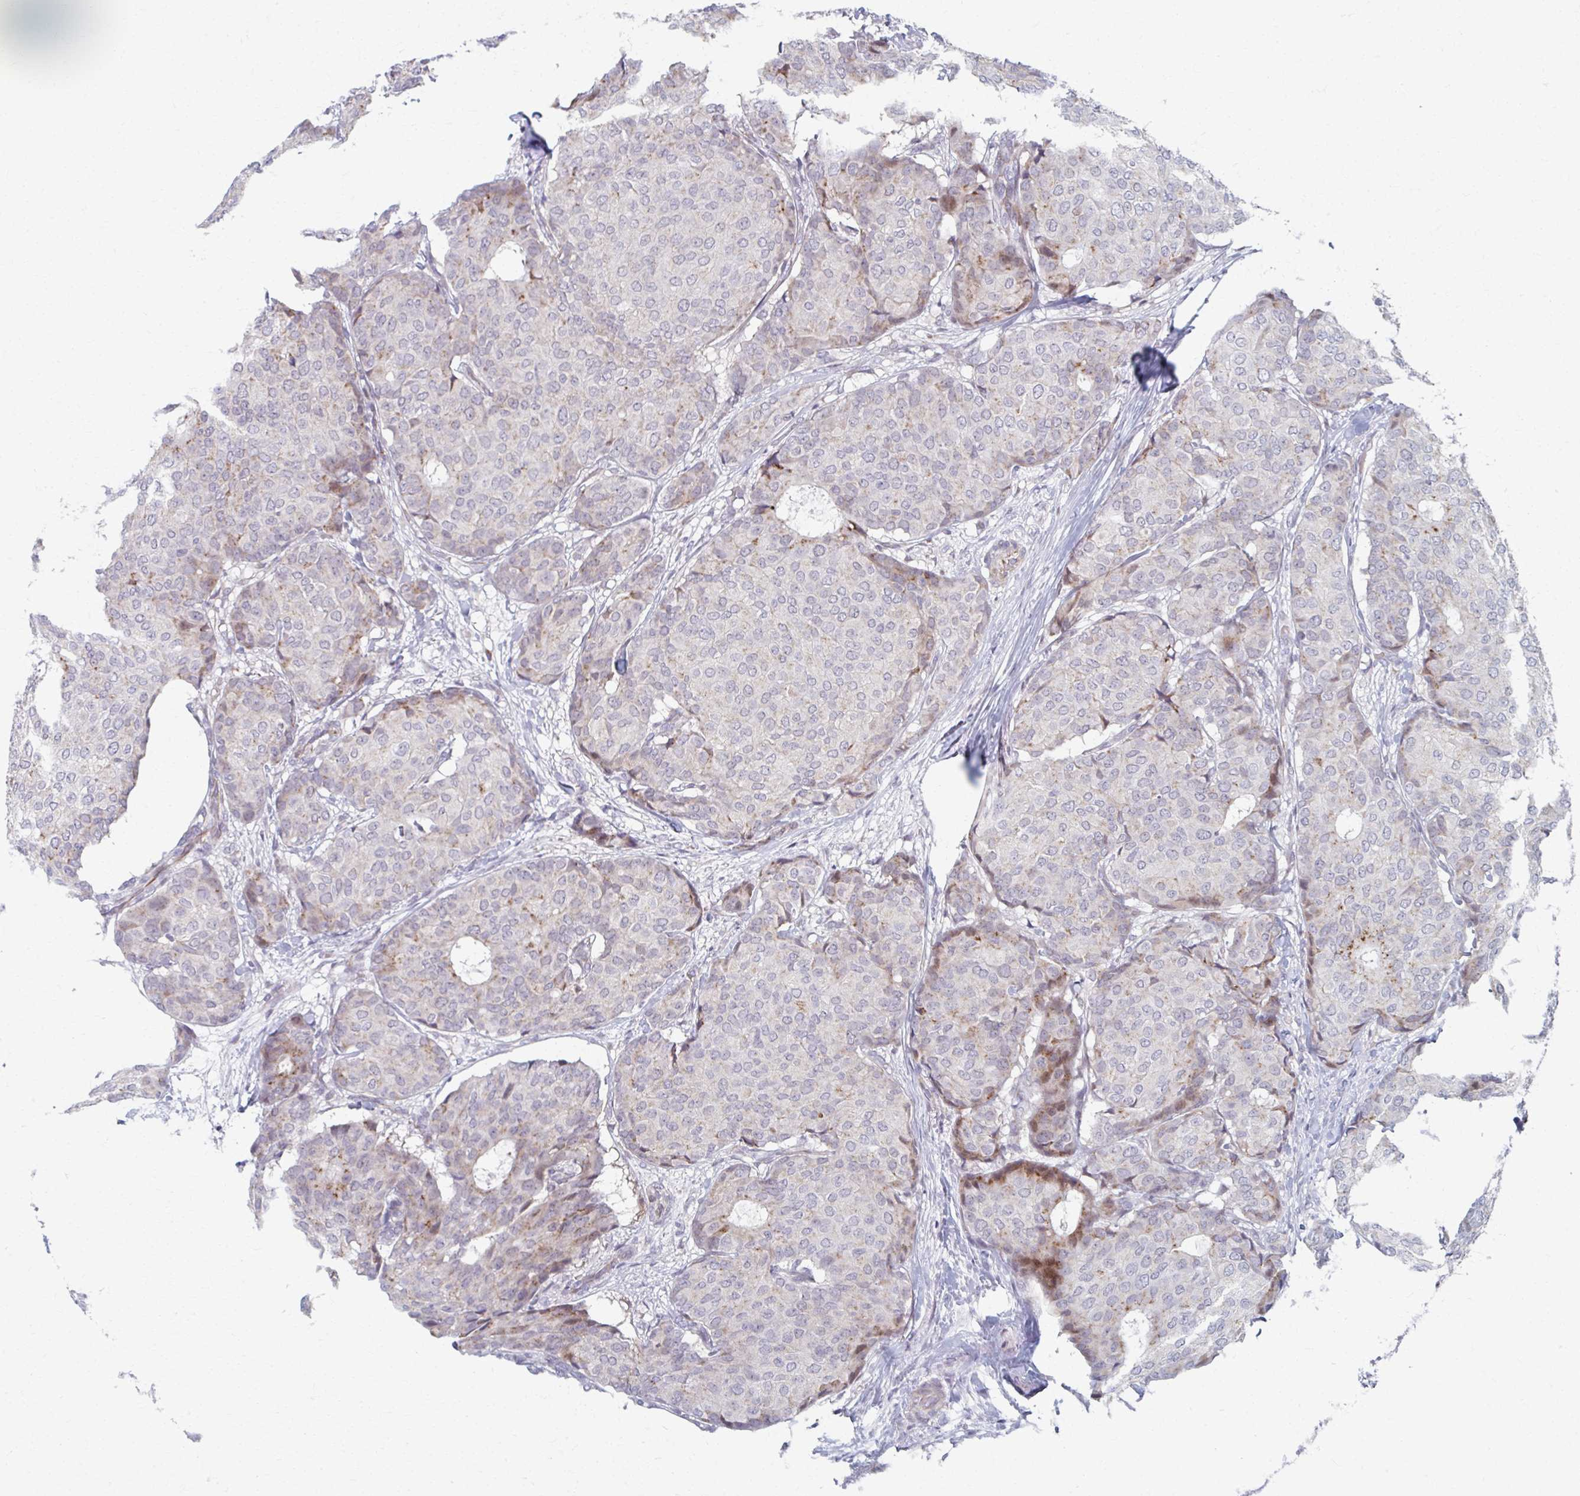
{"staining": {"intensity": "moderate", "quantity": "<25%", "location": "cytoplasmic/membranous"}, "tissue": "breast cancer", "cell_type": "Tumor cells", "image_type": "cancer", "snomed": [{"axis": "morphology", "description": "Duct carcinoma"}, {"axis": "topography", "description": "Breast"}], "caption": "Tumor cells display low levels of moderate cytoplasmic/membranous positivity in approximately <25% of cells in human breast intraductal carcinoma. (Brightfield microscopy of DAB IHC at high magnification).", "gene": "ABHD16B", "patient": {"sex": "female", "age": 75}}